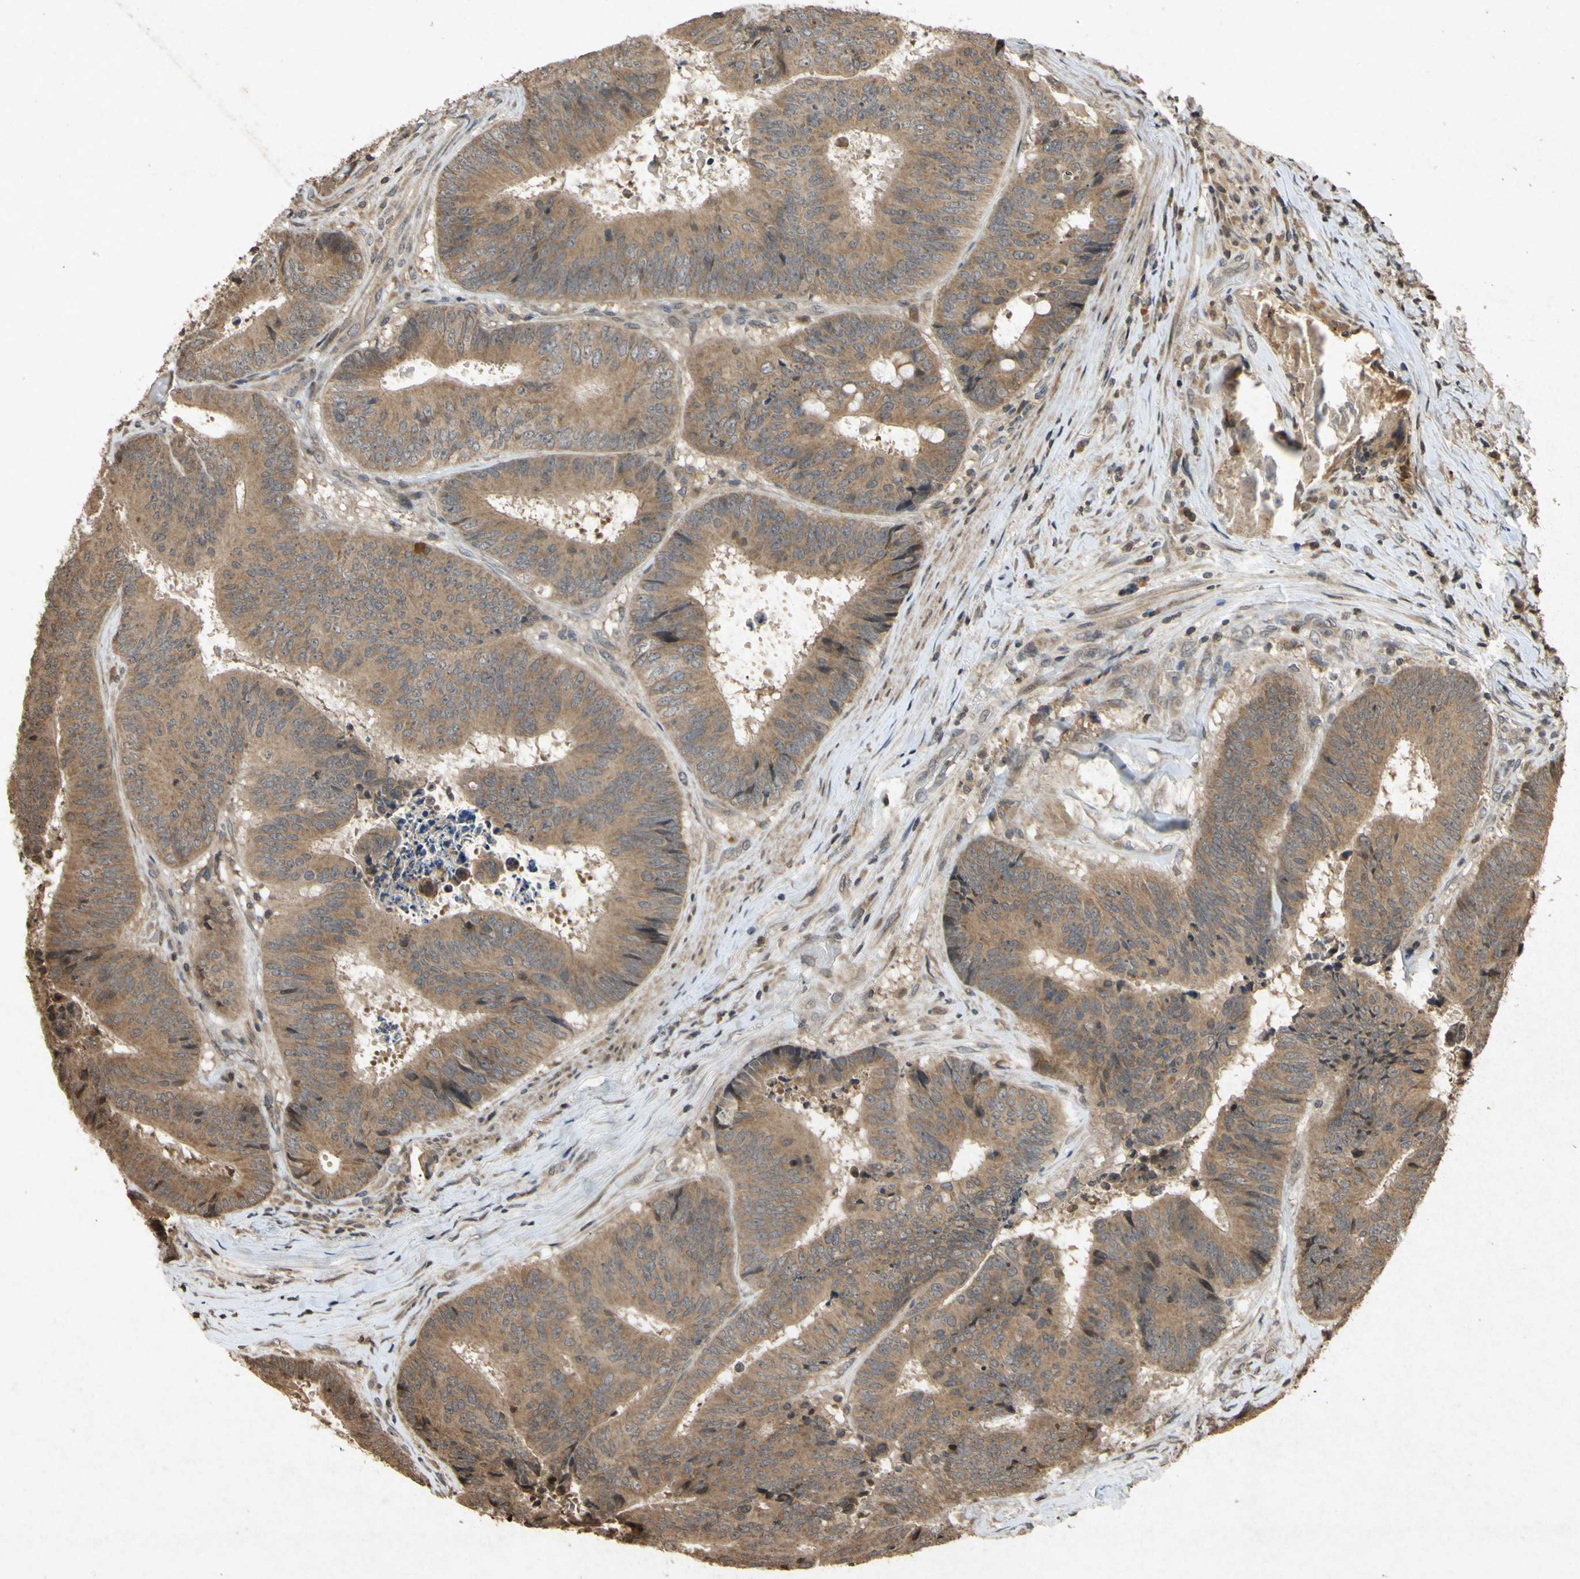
{"staining": {"intensity": "moderate", "quantity": ">75%", "location": "cytoplasmic/membranous"}, "tissue": "colorectal cancer", "cell_type": "Tumor cells", "image_type": "cancer", "snomed": [{"axis": "morphology", "description": "Adenocarcinoma, NOS"}, {"axis": "topography", "description": "Rectum"}], "caption": "Approximately >75% of tumor cells in human colorectal cancer exhibit moderate cytoplasmic/membranous protein expression as visualized by brown immunohistochemical staining.", "gene": "ATP6V1H", "patient": {"sex": "male", "age": 72}}